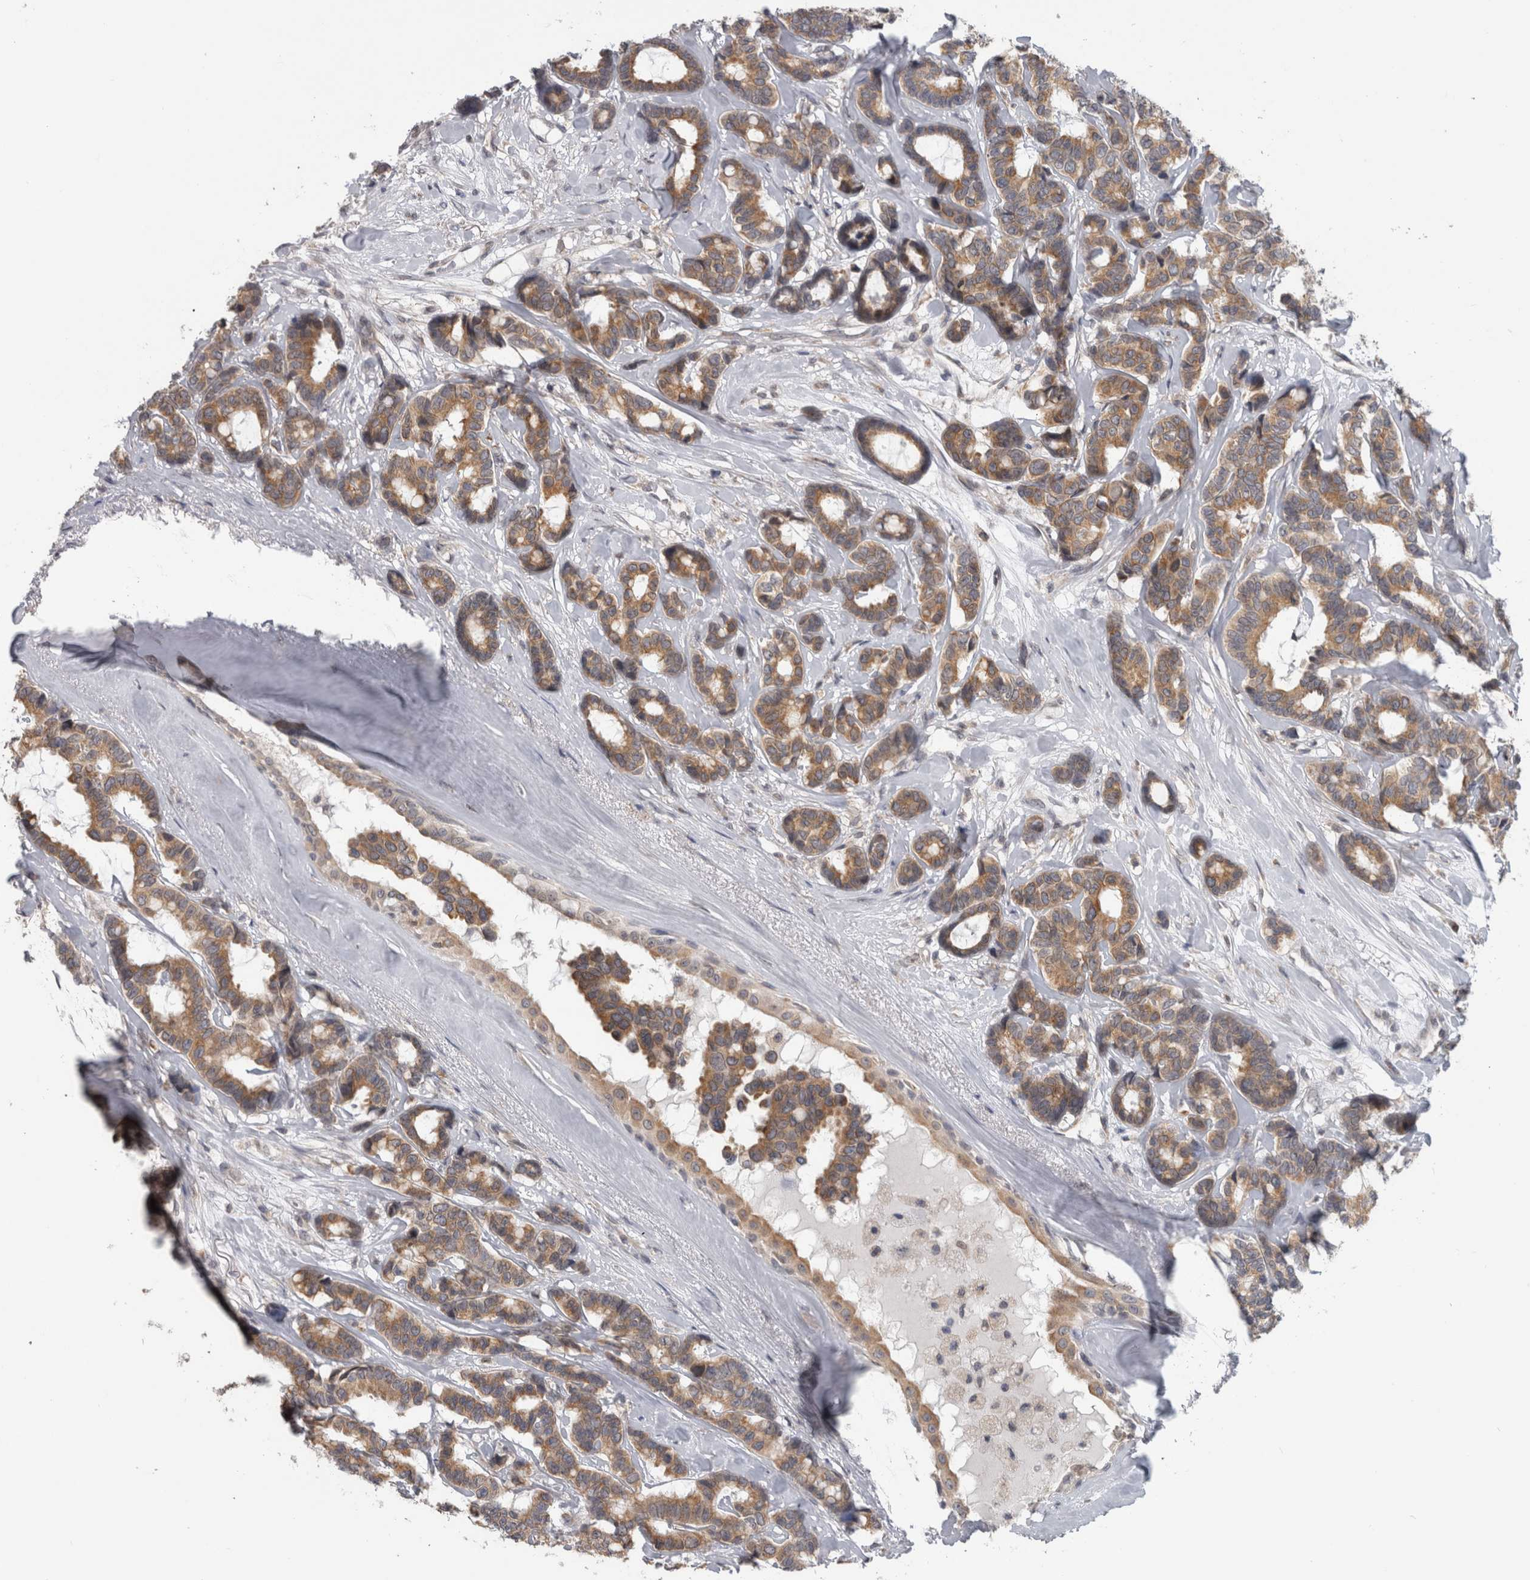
{"staining": {"intensity": "moderate", "quantity": ">75%", "location": "cytoplasmic/membranous"}, "tissue": "breast cancer", "cell_type": "Tumor cells", "image_type": "cancer", "snomed": [{"axis": "morphology", "description": "Duct carcinoma"}, {"axis": "topography", "description": "Breast"}], "caption": "The micrograph demonstrates staining of breast cancer, revealing moderate cytoplasmic/membranous protein expression (brown color) within tumor cells. The staining is performed using DAB brown chromogen to label protein expression. The nuclei are counter-stained blue using hematoxylin.", "gene": "TMEM242", "patient": {"sex": "female", "age": 87}}